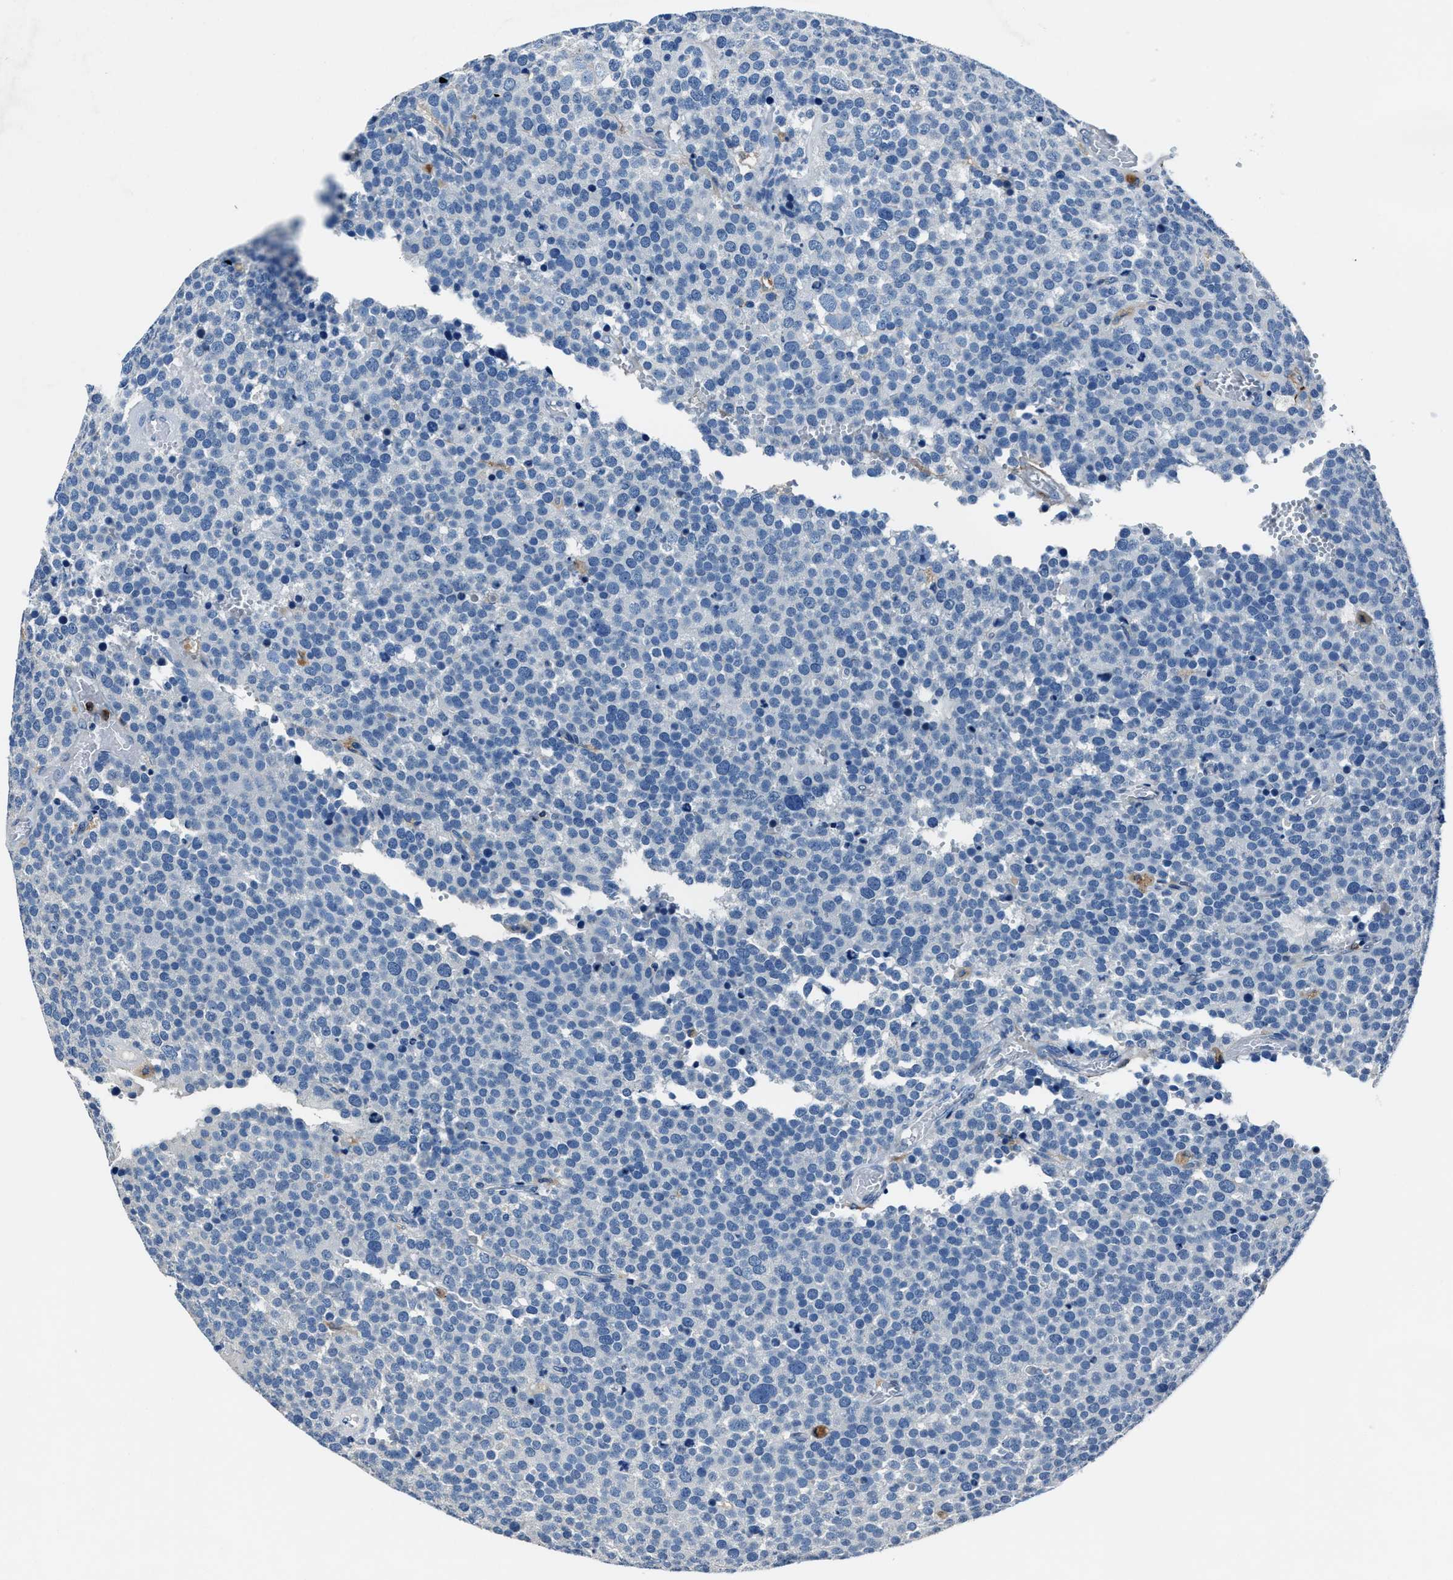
{"staining": {"intensity": "negative", "quantity": "none", "location": "none"}, "tissue": "testis cancer", "cell_type": "Tumor cells", "image_type": "cancer", "snomed": [{"axis": "morphology", "description": "Normal tissue, NOS"}, {"axis": "morphology", "description": "Seminoma, NOS"}, {"axis": "topography", "description": "Testis"}], "caption": "Immunohistochemistry (IHC) of seminoma (testis) reveals no positivity in tumor cells.", "gene": "FGL2", "patient": {"sex": "male", "age": 71}}